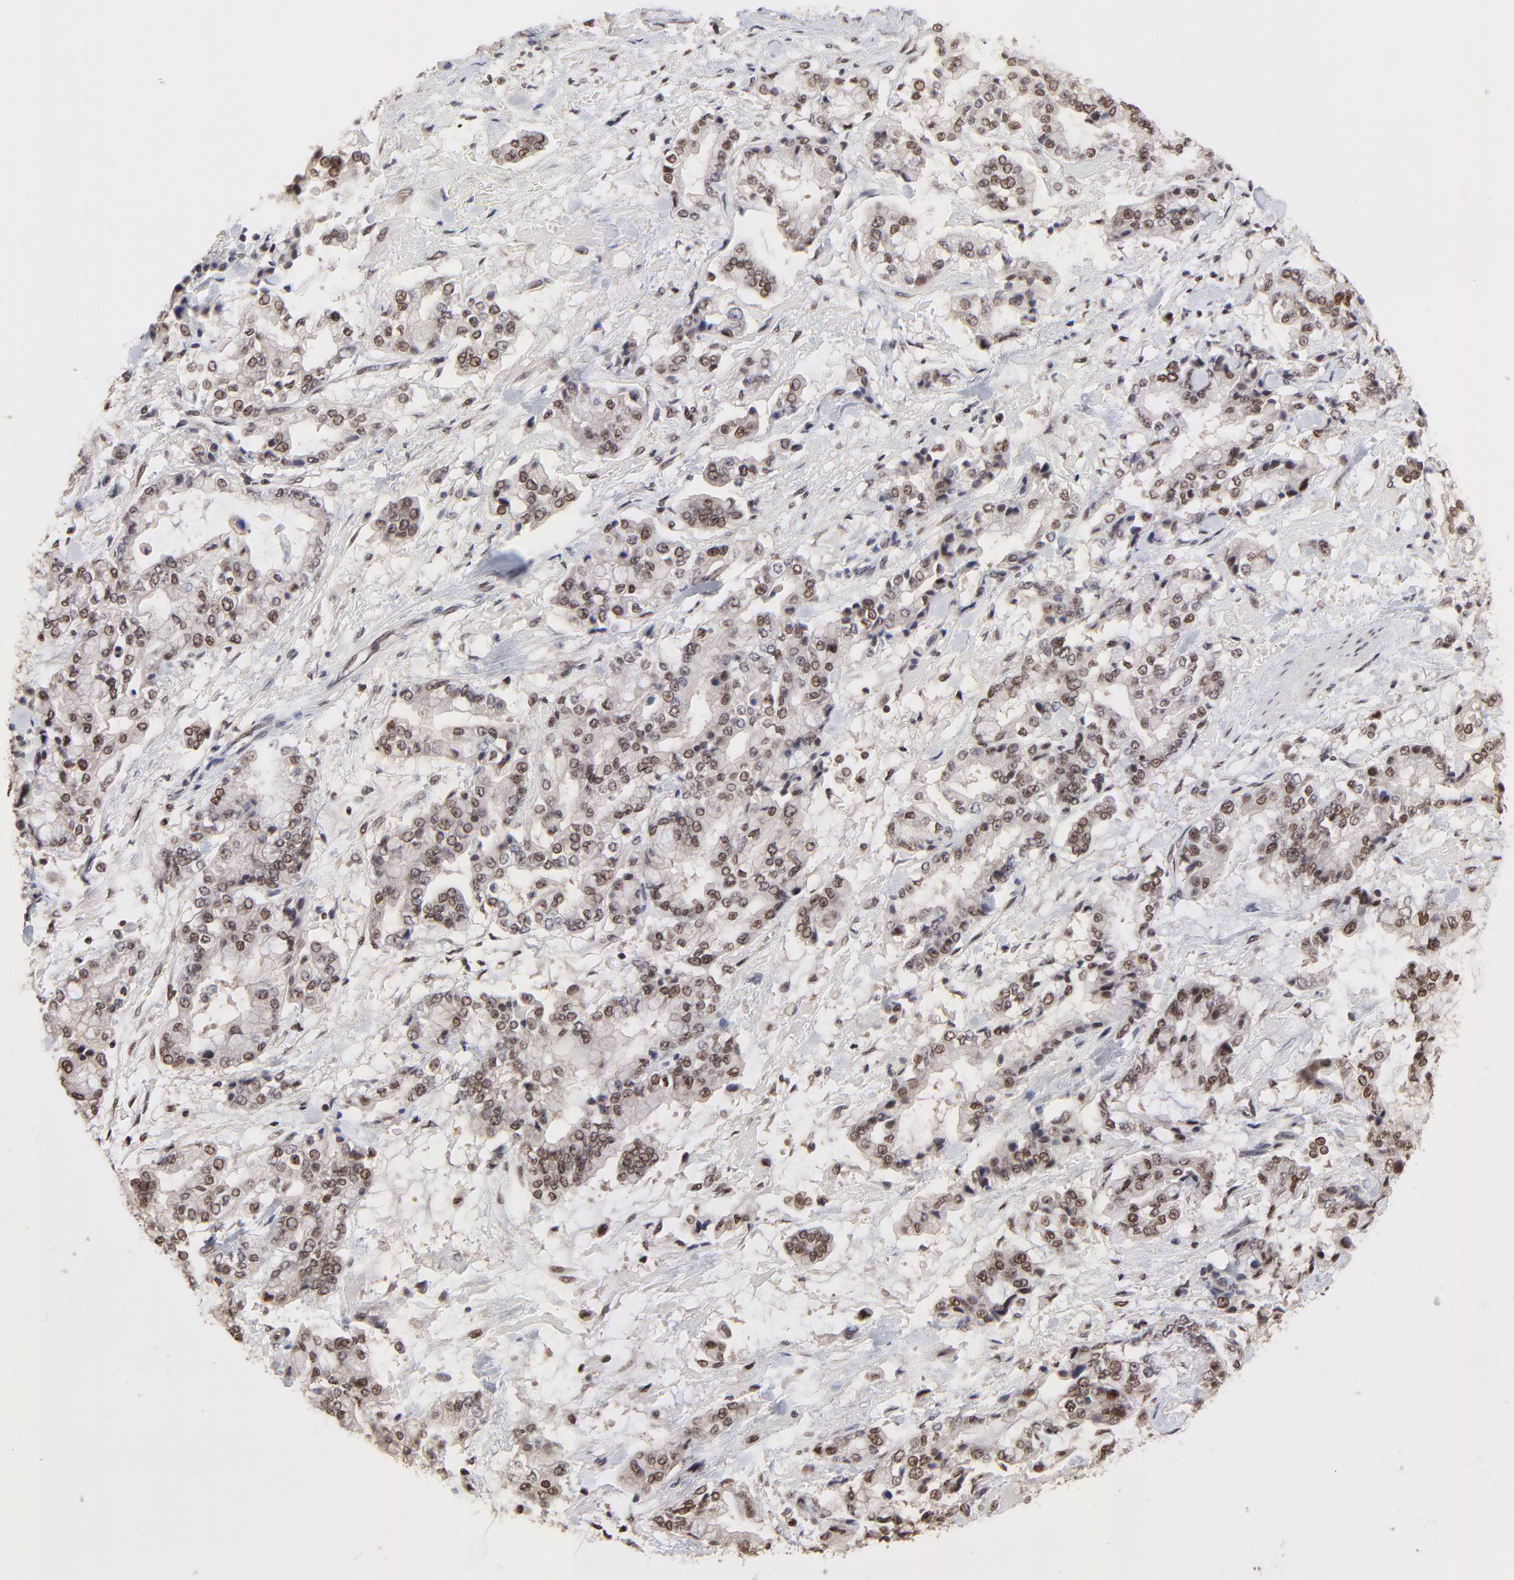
{"staining": {"intensity": "moderate", "quantity": ">75%", "location": "nuclear"}, "tissue": "stomach cancer", "cell_type": "Tumor cells", "image_type": "cancer", "snomed": [{"axis": "morphology", "description": "Normal tissue, NOS"}, {"axis": "morphology", "description": "Adenocarcinoma, NOS"}, {"axis": "topography", "description": "Stomach, upper"}, {"axis": "topography", "description": "Stomach"}], "caption": "High-power microscopy captured an immunohistochemistry micrograph of stomach adenocarcinoma, revealing moderate nuclear staining in about >75% of tumor cells.", "gene": "DSN1", "patient": {"sex": "male", "age": 76}}